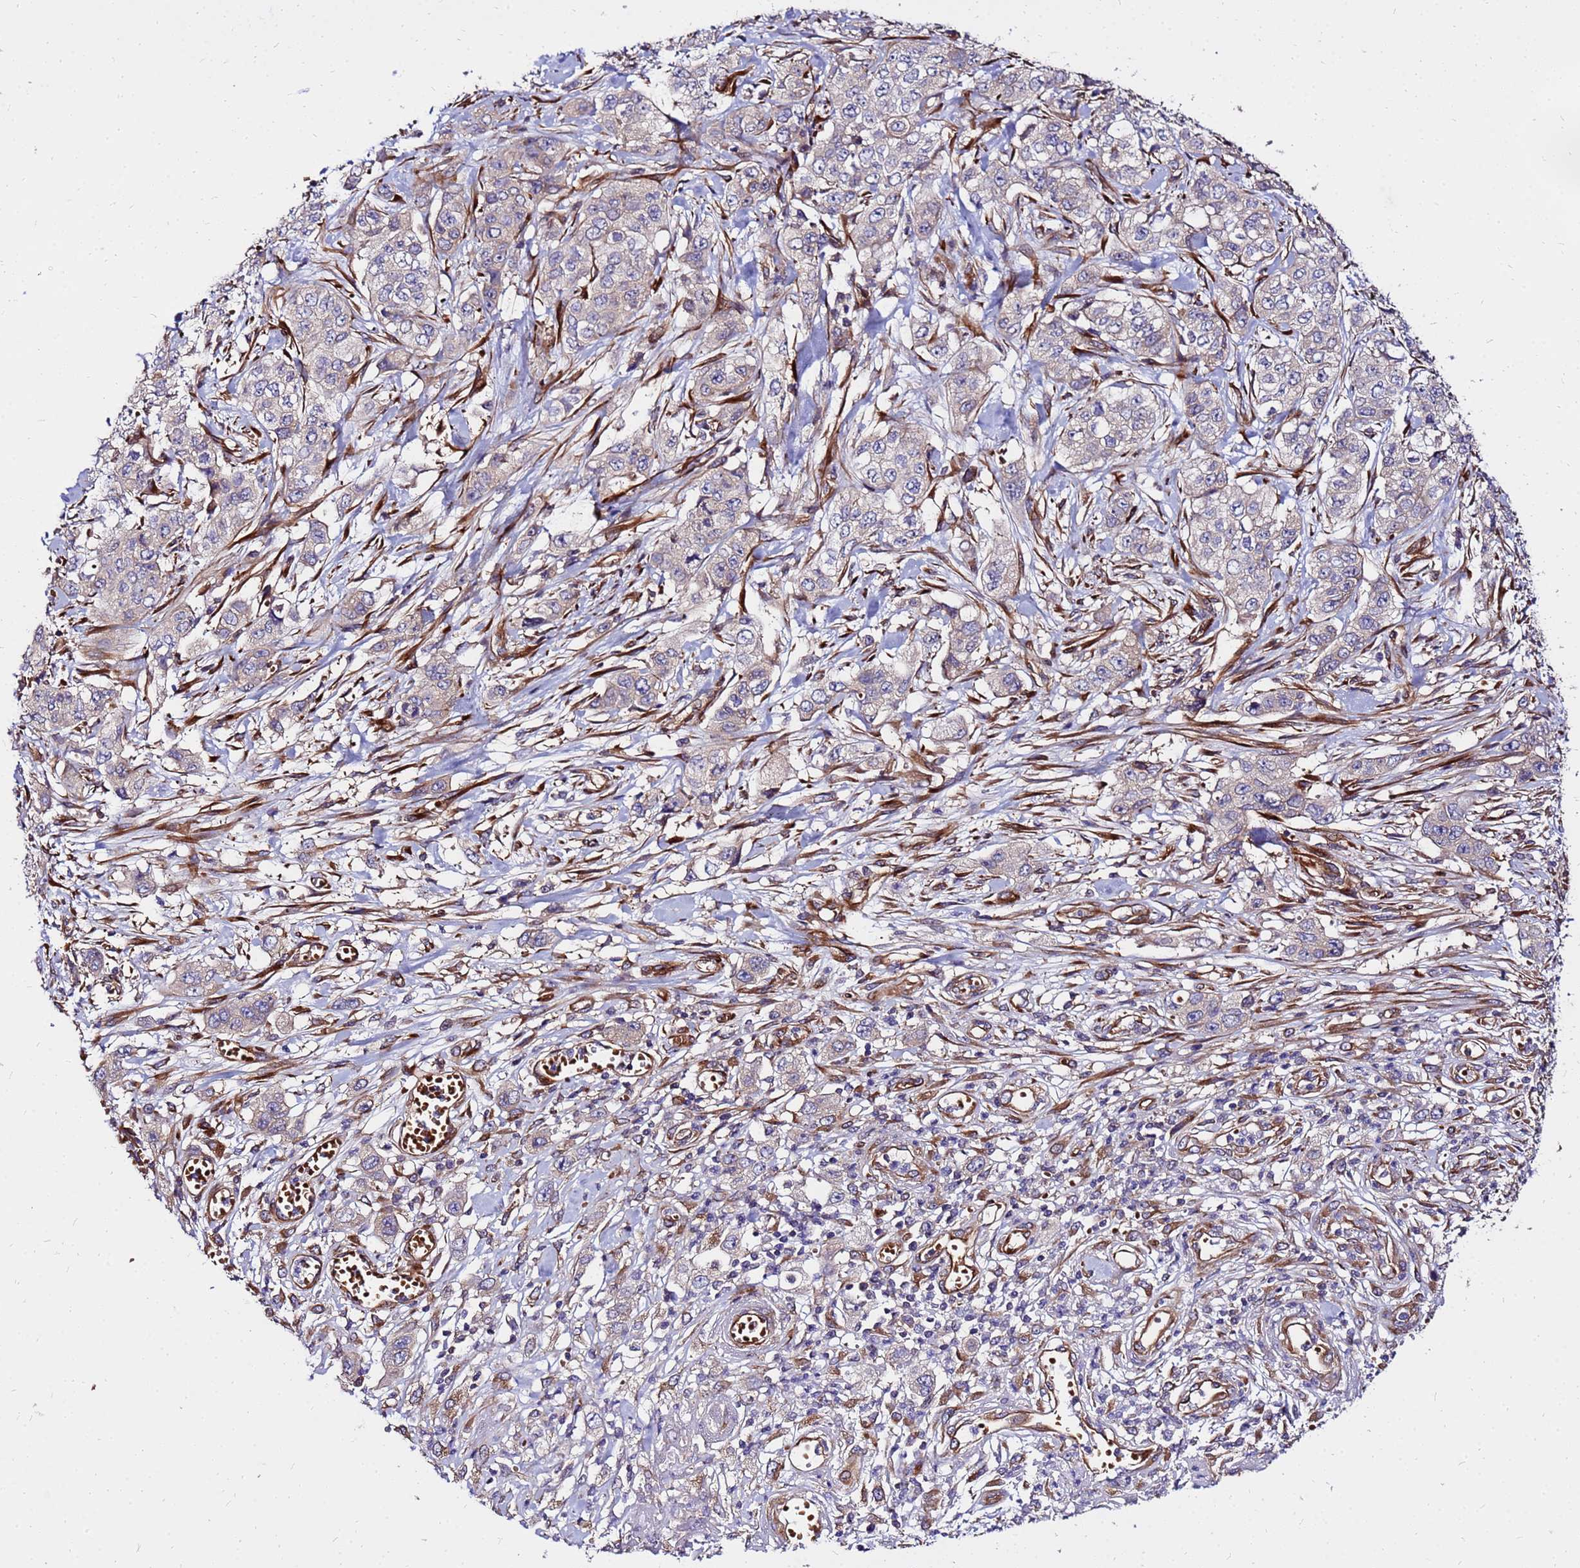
{"staining": {"intensity": "negative", "quantity": "none", "location": "none"}, "tissue": "stomach cancer", "cell_type": "Tumor cells", "image_type": "cancer", "snomed": [{"axis": "morphology", "description": "Adenocarcinoma, NOS"}, {"axis": "topography", "description": "Stomach, upper"}], "caption": "Immunohistochemistry (IHC) image of neoplastic tissue: stomach cancer stained with DAB shows no significant protein positivity in tumor cells.", "gene": "WWC2", "patient": {"sex": "male", "age": 62}}